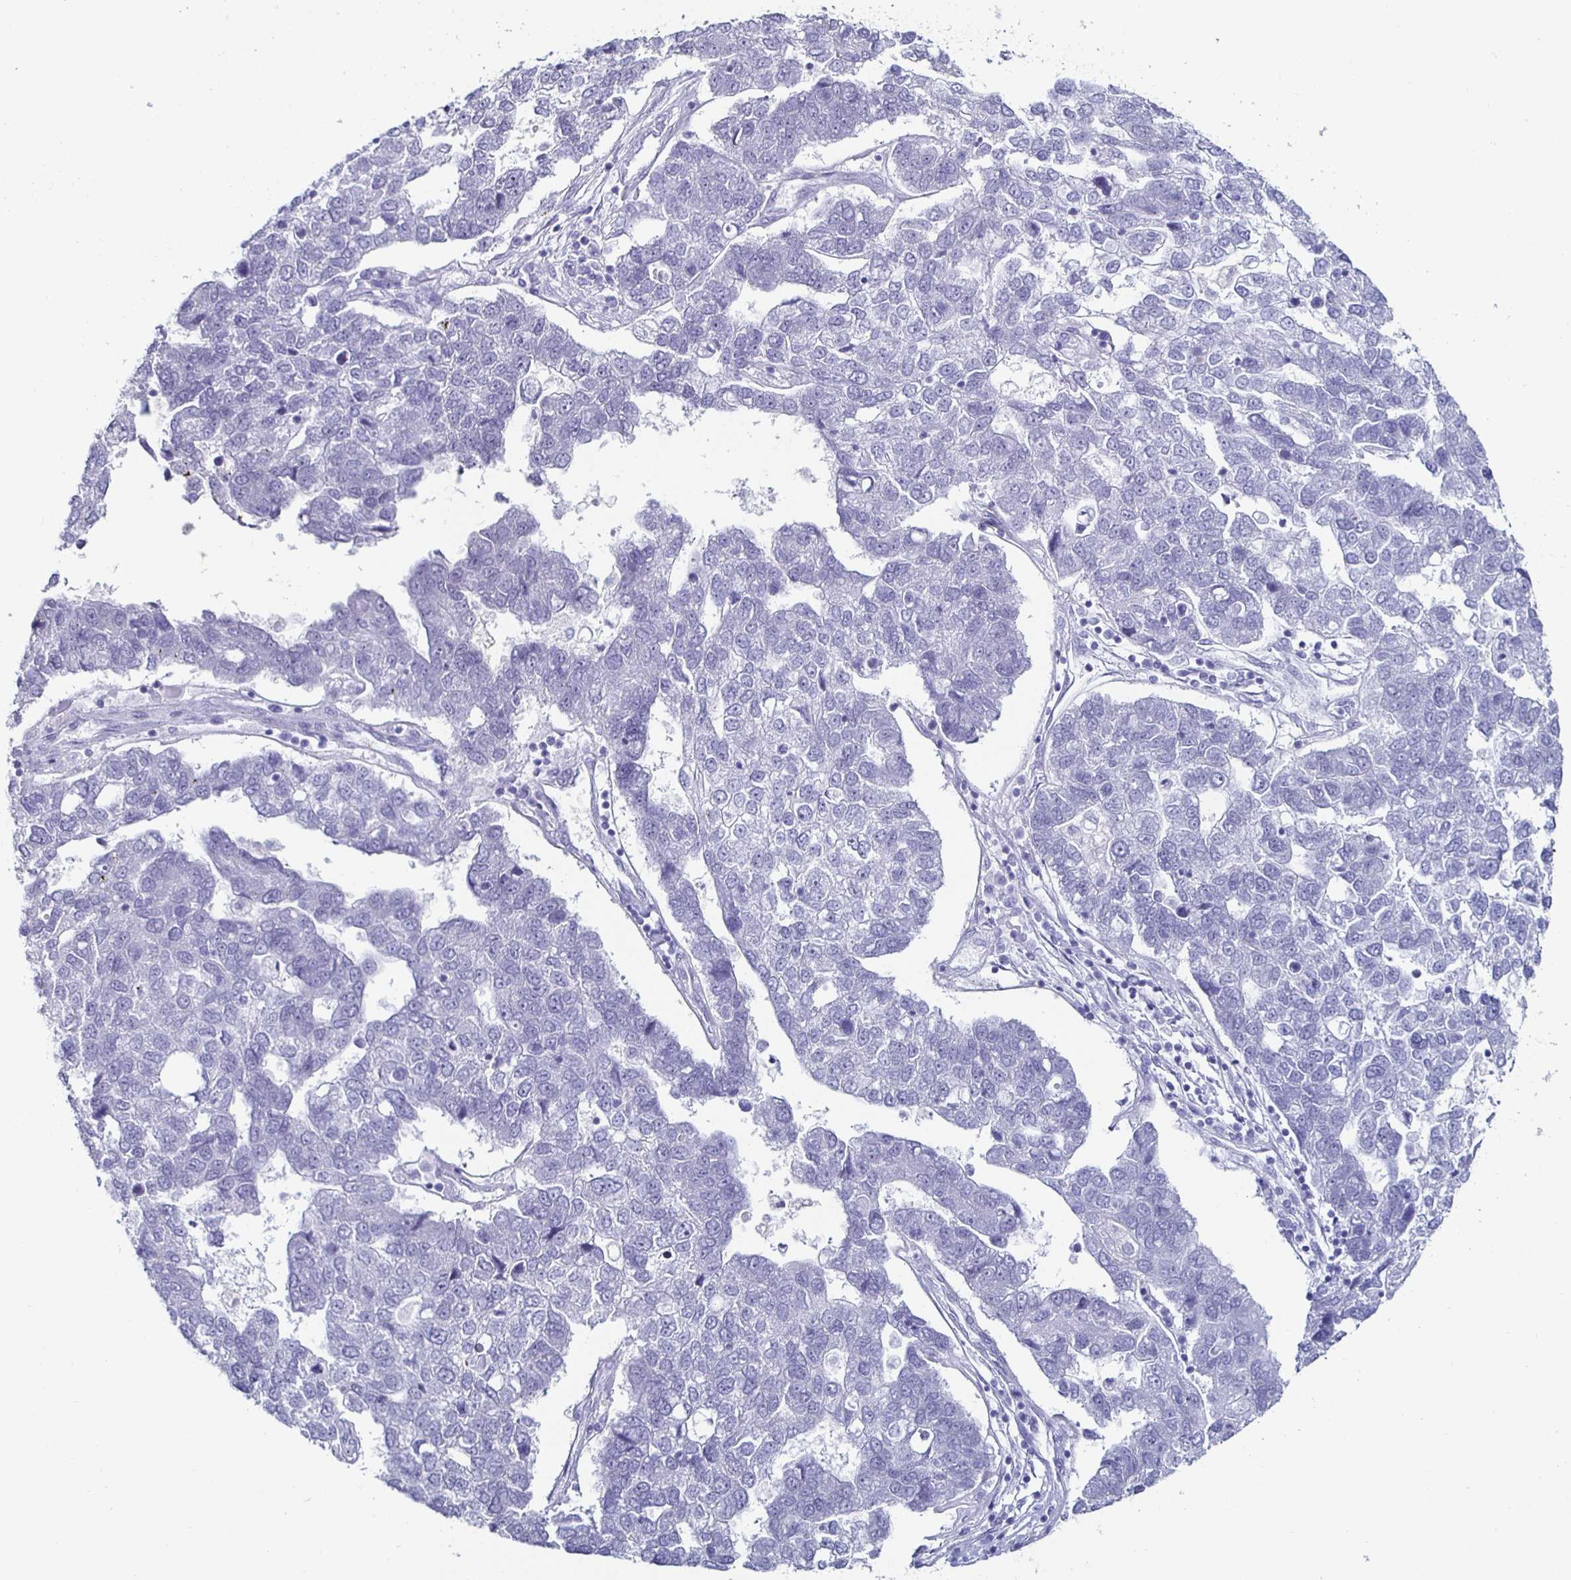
{"staining": {"intensity": "negative", "quantity": "none", "location": "none"}, "tissue": "pancreatic cancer", "cell_type": "Tumor cells", "image_type": "cancer", "snomed": [{"axis": "morphology", "description": "Adenocarcinoma, NOS"}, {"axis": "topography", "description": "Pancreas"}], "caption": "An image of pancreatic cancer stained for a protein shows no brown staining in tumor cells.", "gene": "DDX39B", "patient": {"sex": "female", "age": 61}}